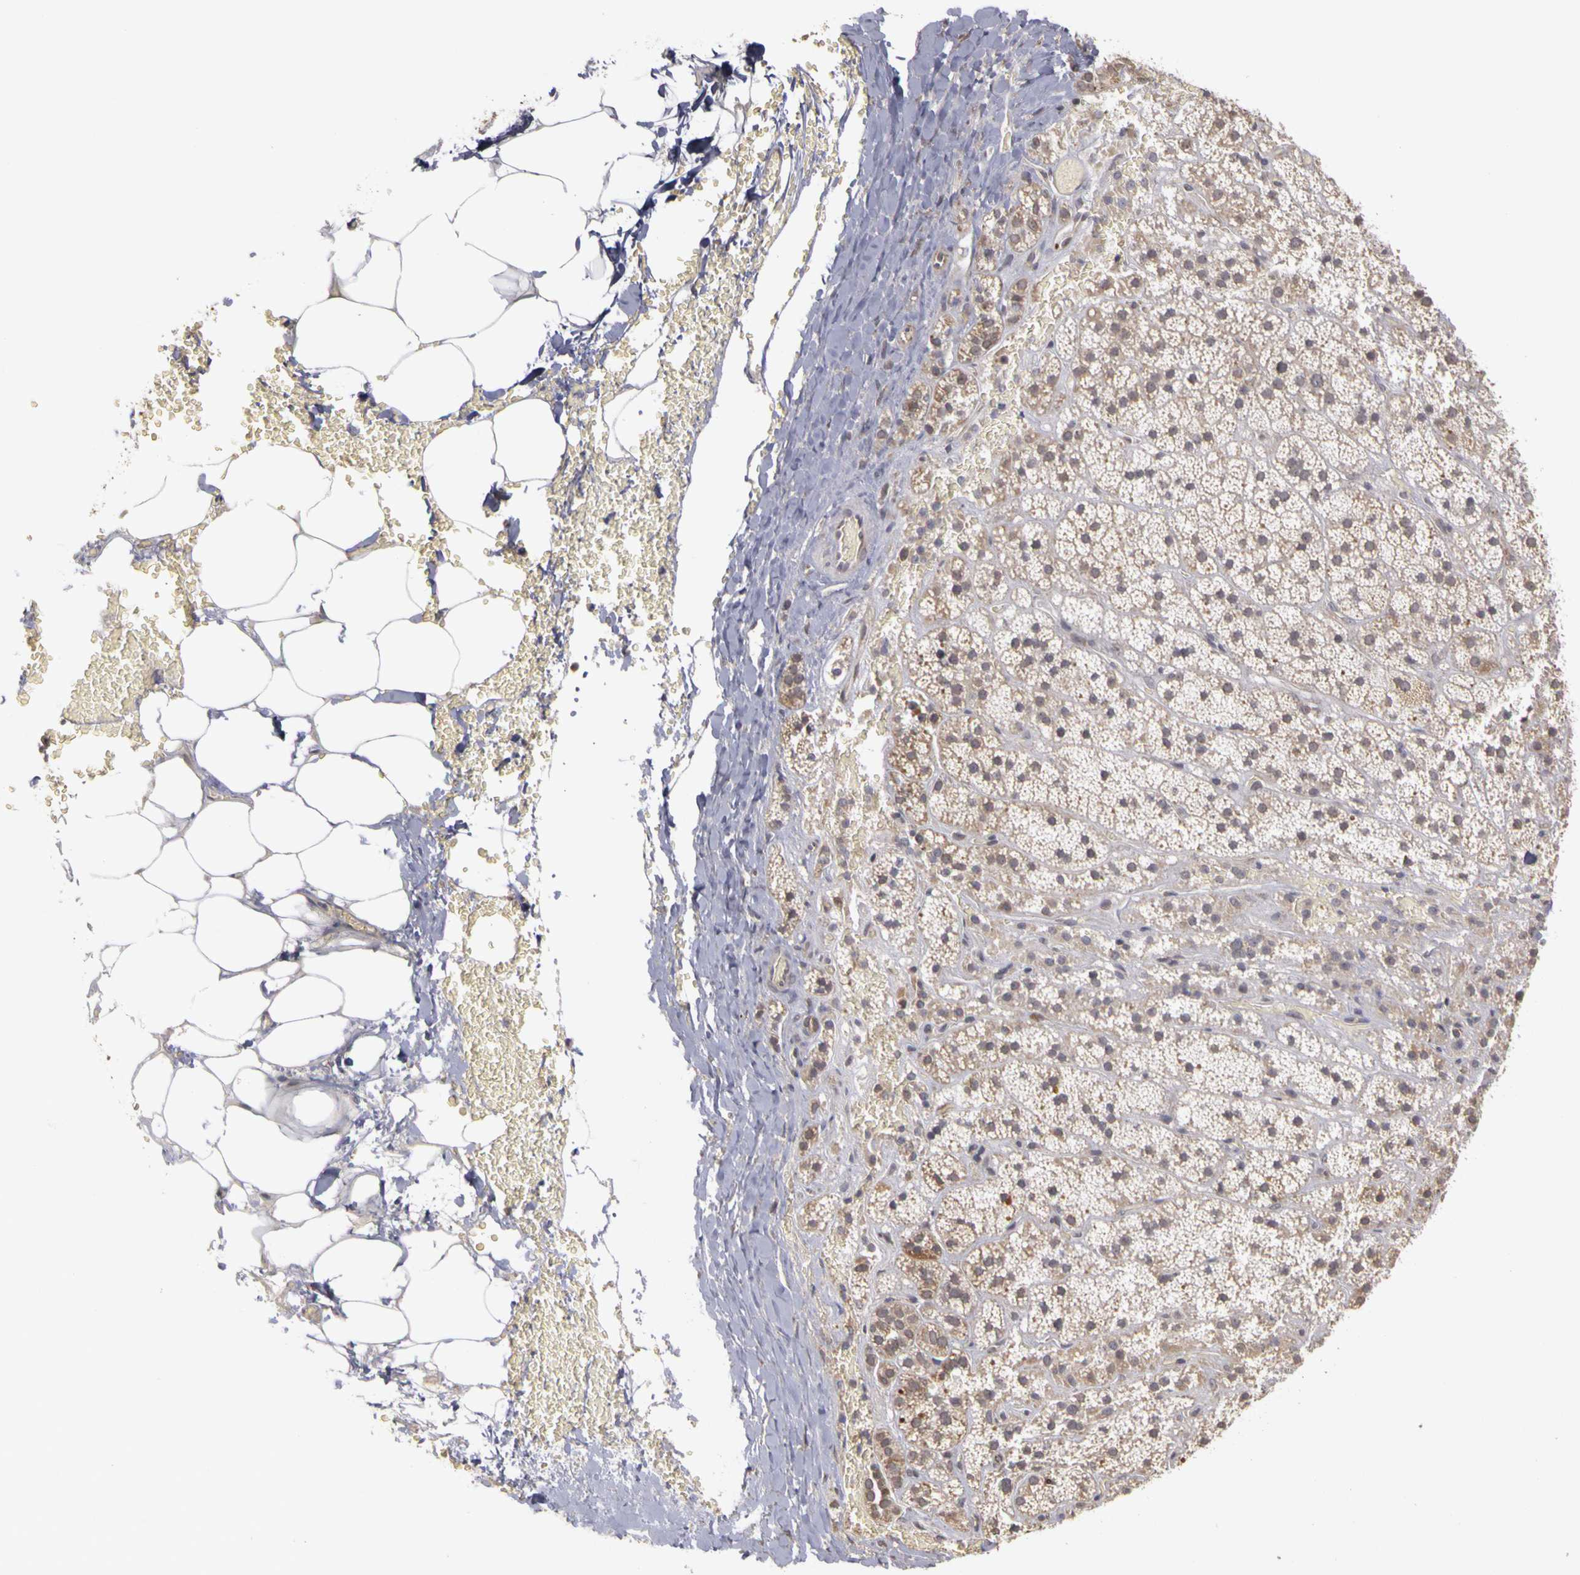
{"staining": {"intensity": "weak", "quantity": "25%-75%", "location": "cytoplasmic/membranous"}, "tissue": "adrenal gland", "cell_type": "Glandular cells", "image_type": "normal", "snomed": [{"axis": "morphology", "description": "Normal tissue, NOS"}, {"axis": "topography", "description": "Adrenal gland"}], "caption": "Immunohistochemistry staining of benign adrenal gland, which displays low levels of weak cytoplasmic/membranous expression in approximately 25%-75% of glandular cells indicating weak cytoplasmic/membranous protein positivity. The staining was performed using DAB (brown) for protein detection and nuclei were counterstained in hematoxylin (blue).", "gene": "FRMD7", "patient": {"sex": "male", "age": 57}}